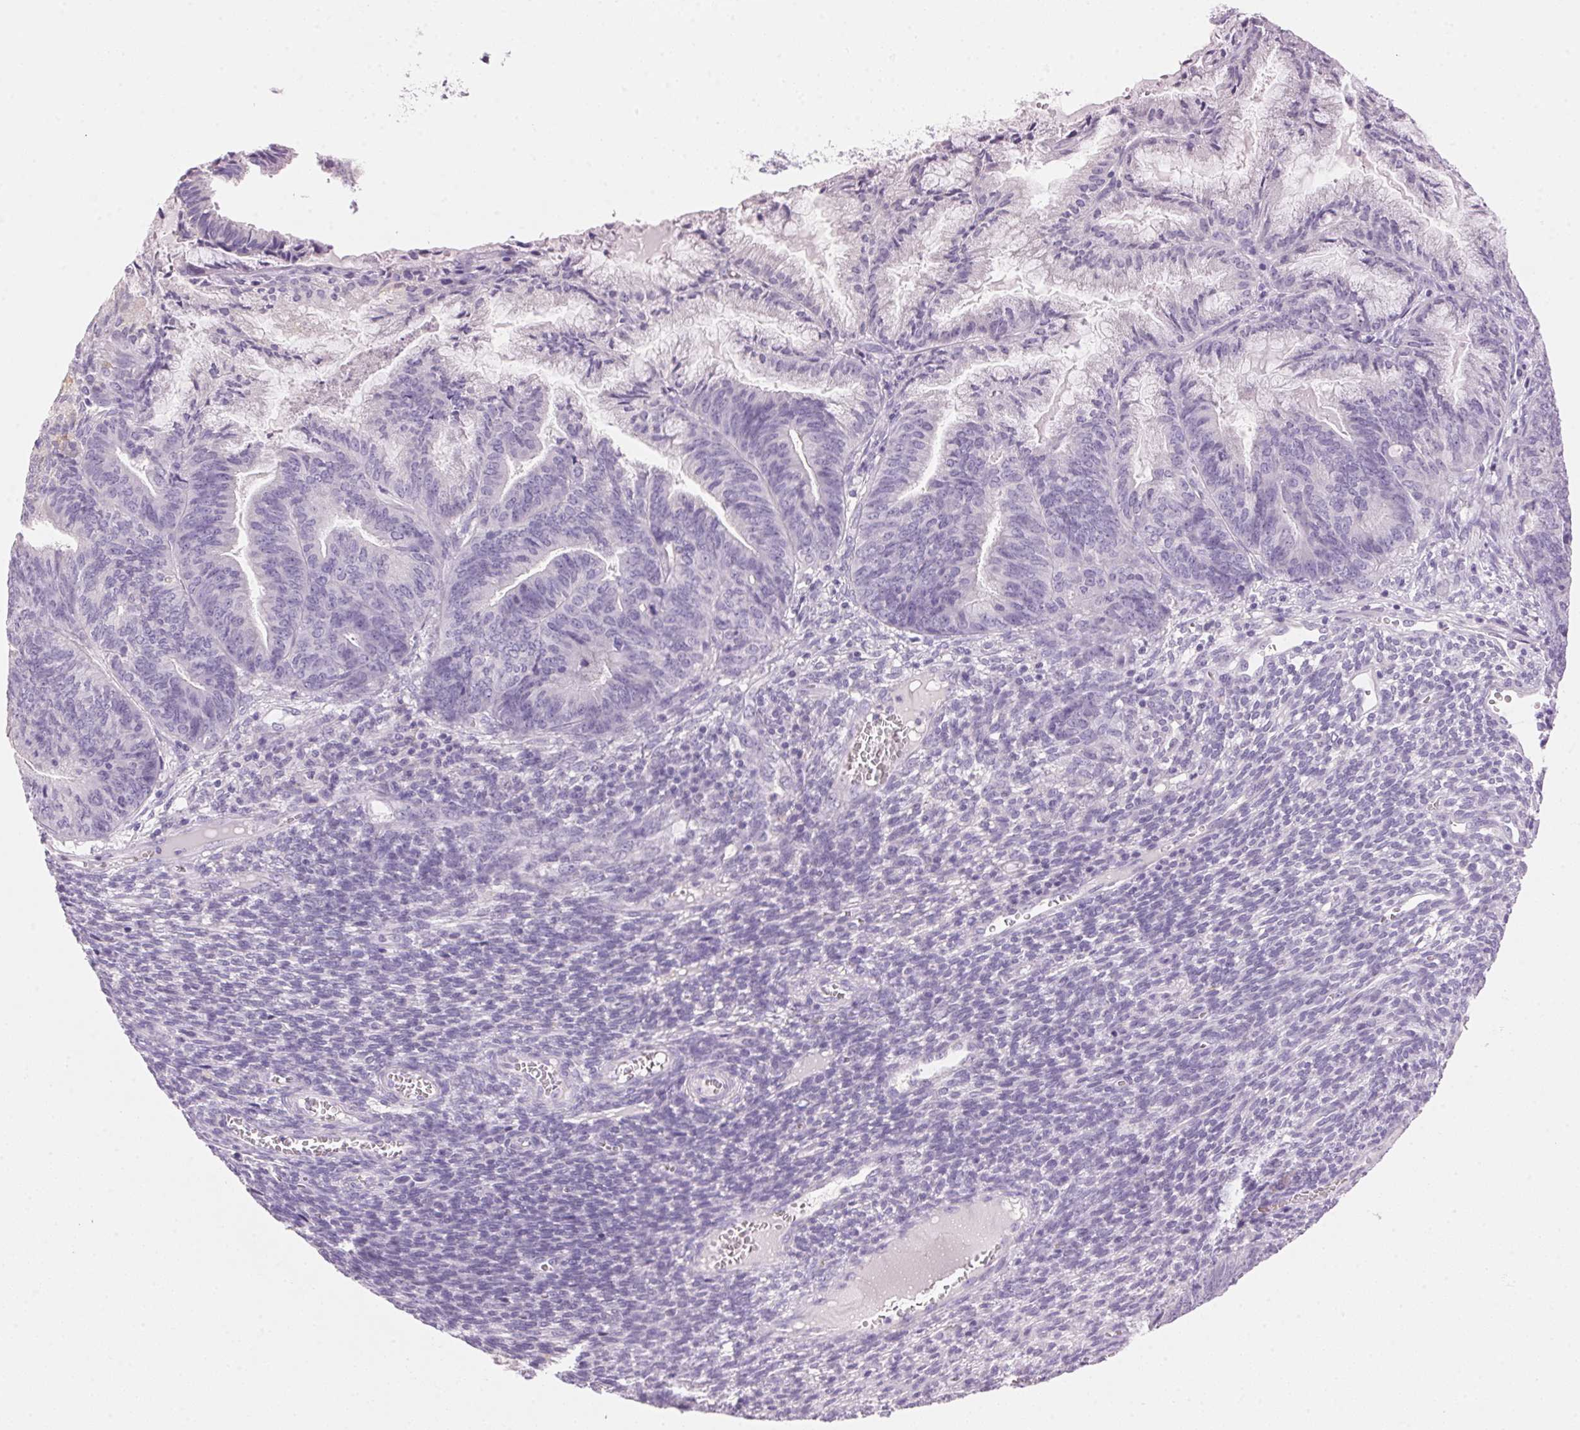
{"staining": {"intensity": "negative", "quantity": "none", "location": "none"}, "tissue": "endometrial cancer", "cell_type": "Tumor cells", "image_type": "cancer", "snomed": [{"axis": "morphology", "description": "Adenocarcinoma, NOS"}, {"axis": "topography", "description": "Endometrium"}], "caption": "Micrograph shows no significant protein expression in tumor cells of endometrial cancer (adenocarcinoma).", "gene": "HSD17B2", "patient": {"sex": "female", "age": 86}}